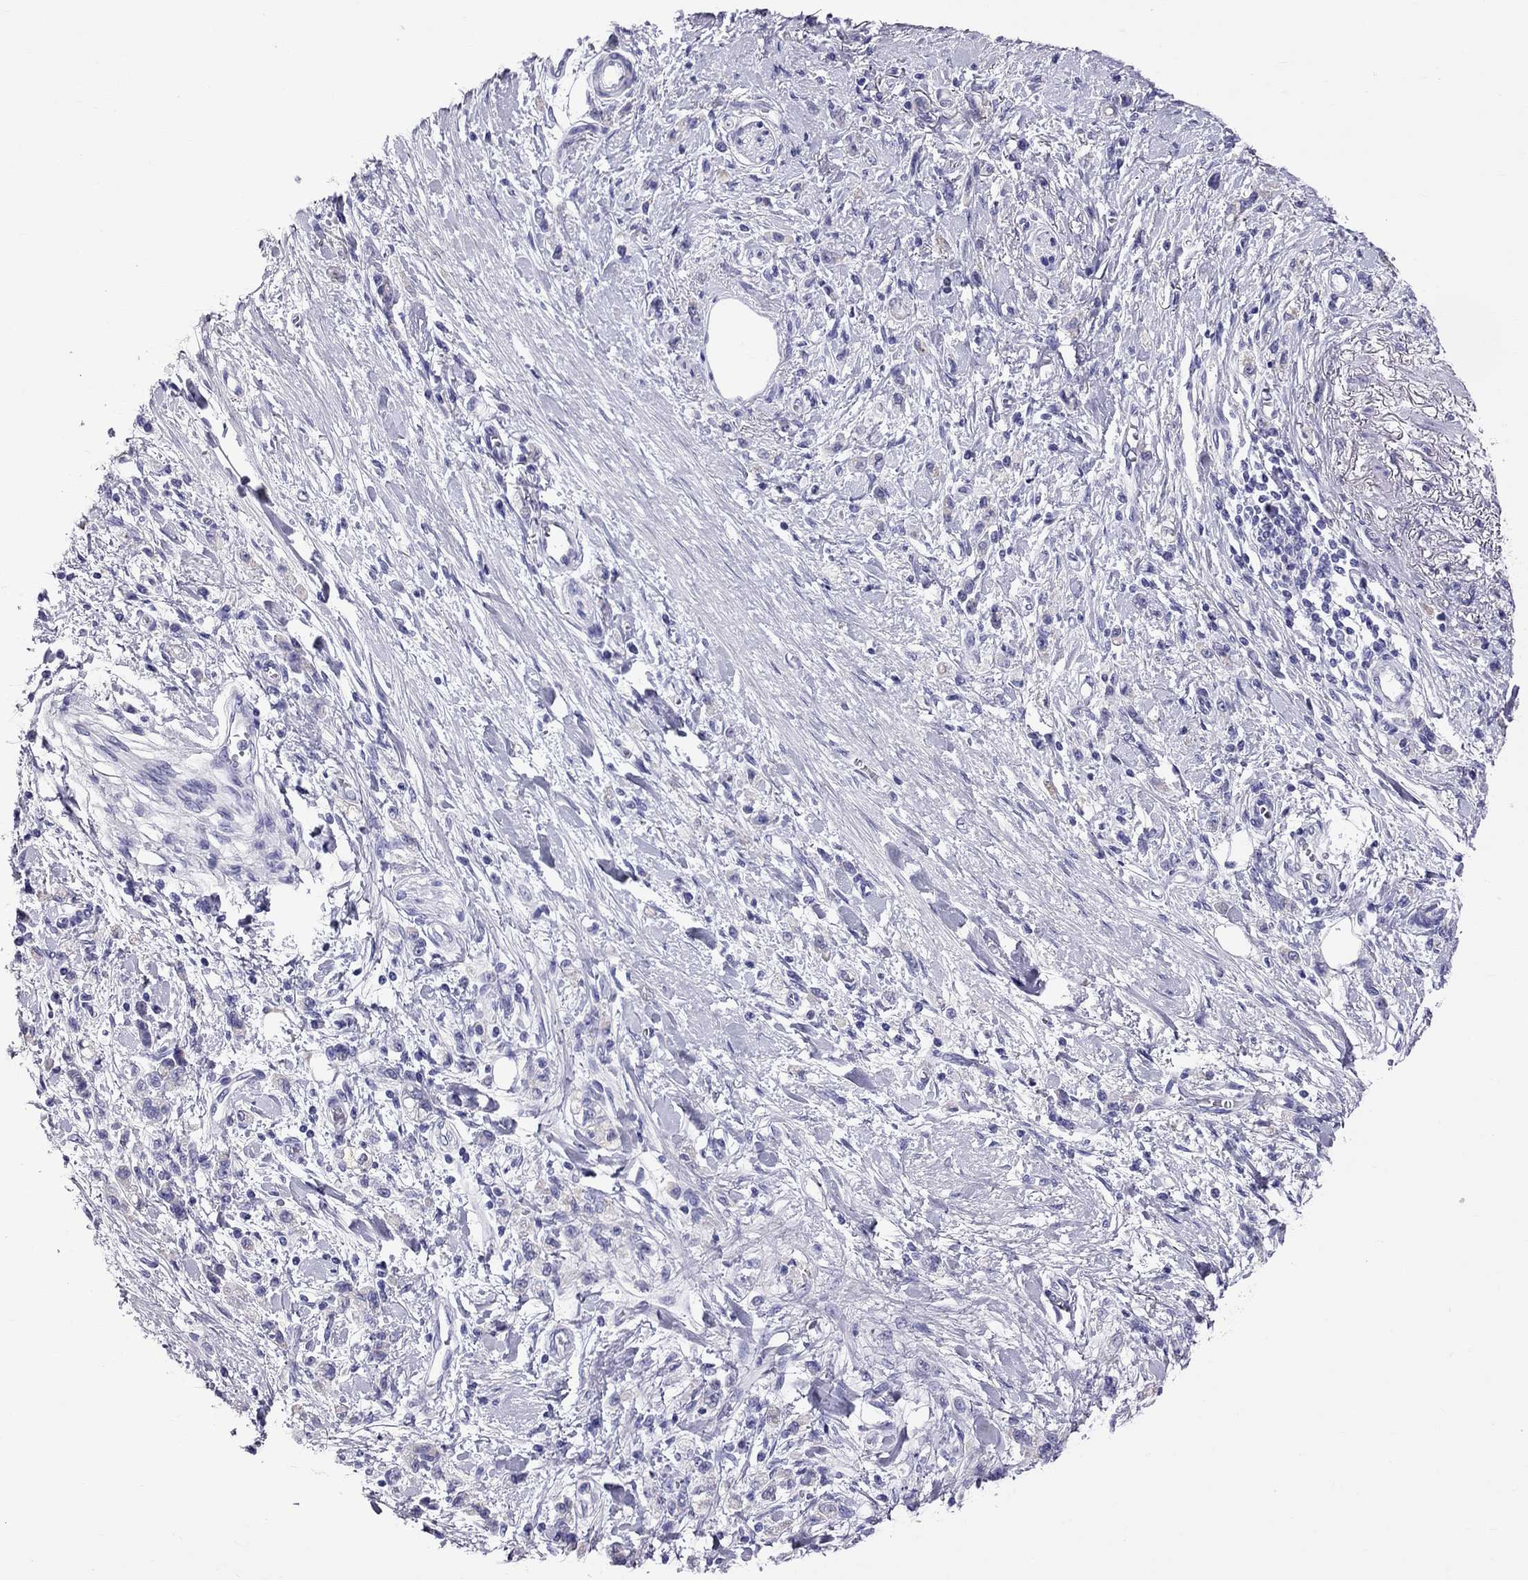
{"staining": {"intensity": "negative", "quantity": "none", "location": "none"}, "tissue": "stomach cancer", "cell_type": "Tumor cells", "image_type": "cancer", "snomed": [{"axis": "morphology", "description": "Adenocarcinoma, NOS"}, {"axis": "topography", "description": "Stomach"}], "caption": "DAB (3,3'-diaminobenzidine) immunohistochemical staining of adenocarcinoma (stomach) exhibits no significant expression in tumor cells.", "gene": "TTLL13", "patient": {"sex": "male", "age": 77}}